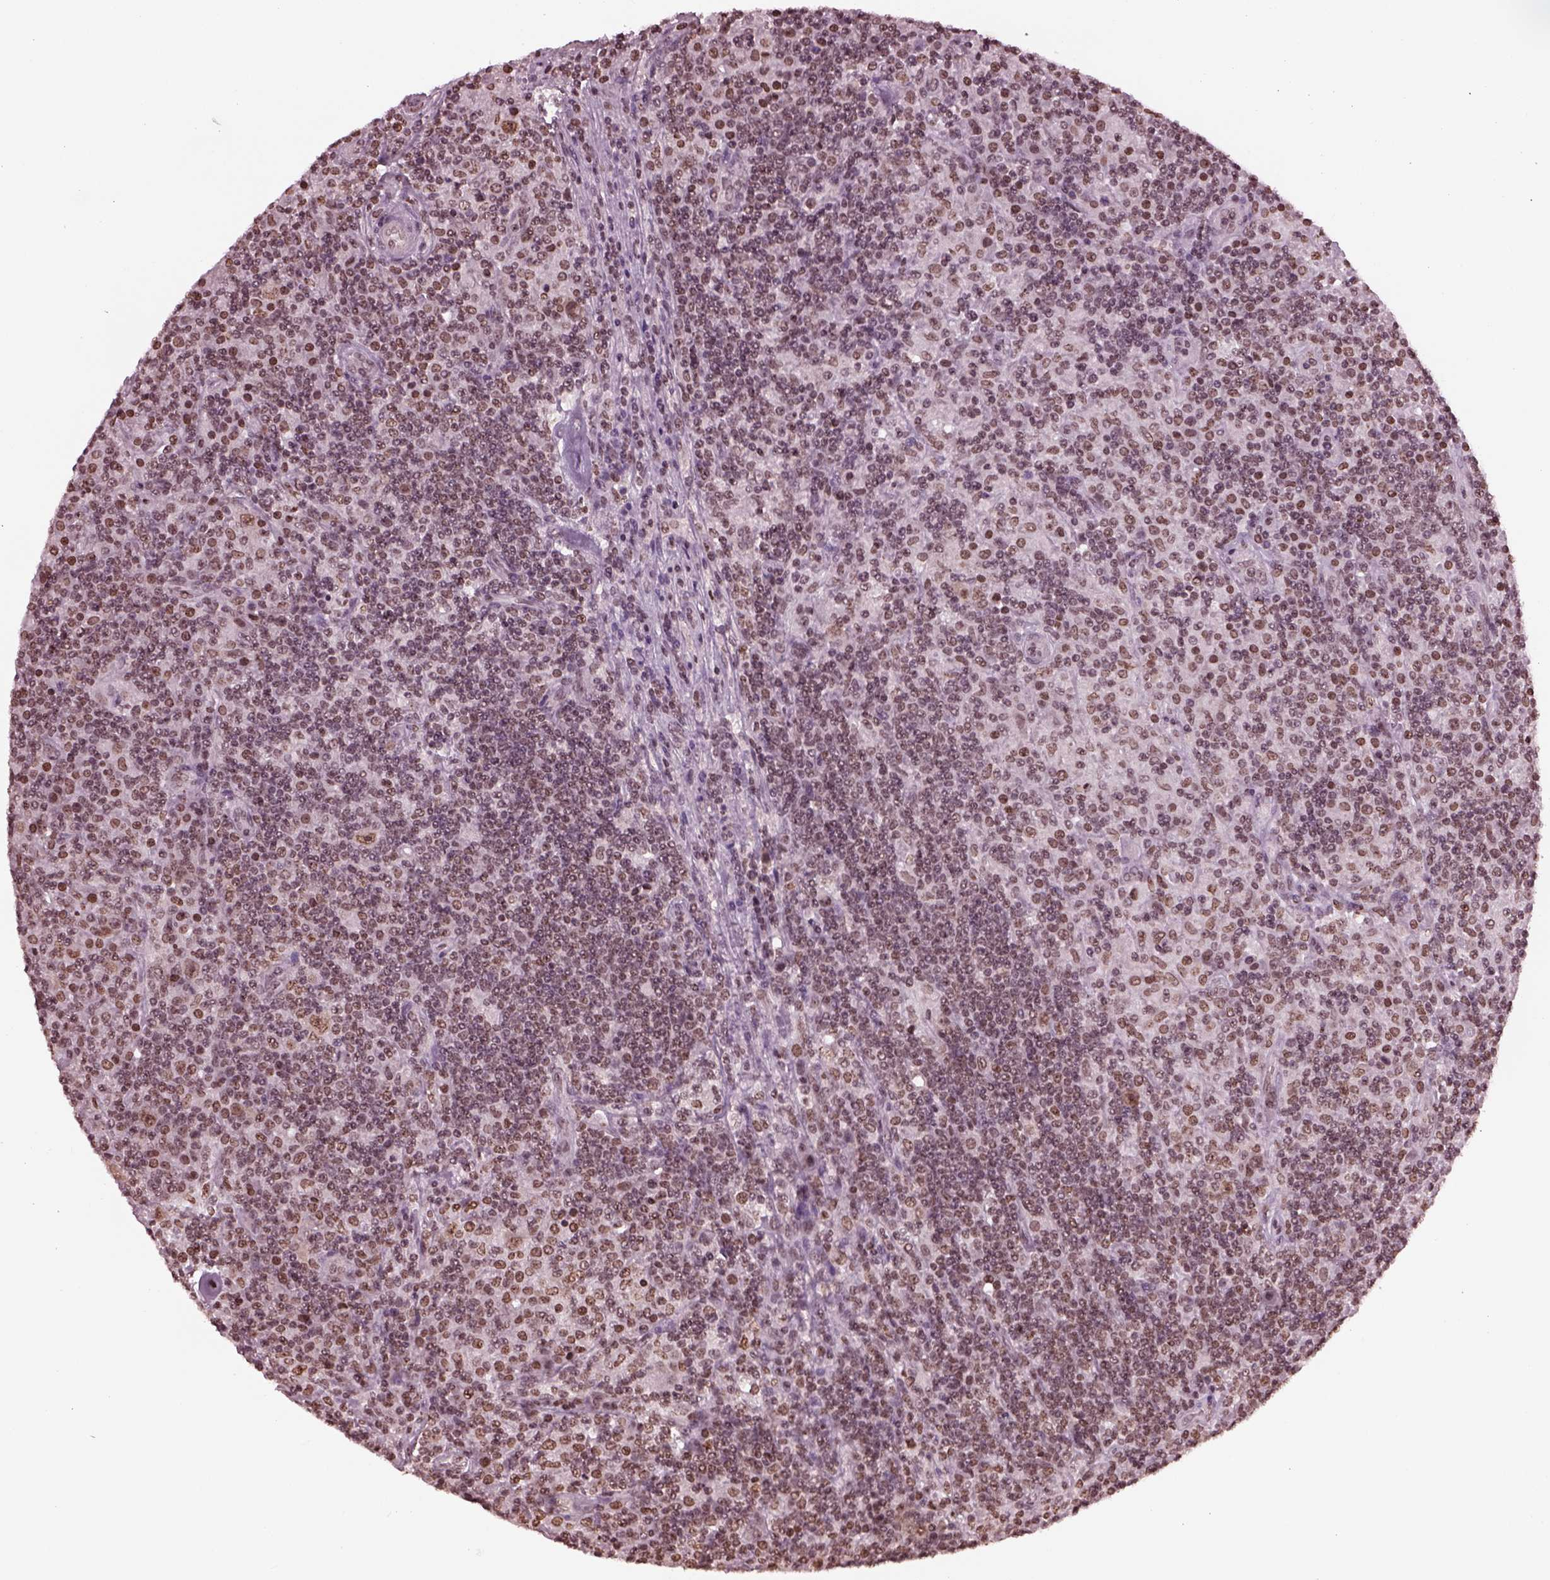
{"staining": {"intensity": "moderate", "quantity": "<25%", "location": "nuclear"}, "tissue": "lymphoma", "cell_type": "Tumor cells", "image_type": "cancer", "snomed": [{"axis": "morphology", "description": "Hodgkin's disease, NOS"}, {"axis": "topography", "description": "Lymph node"}], "caption": "An immunohistochemistry (IHC) photomicrograph of tumor tissue is shown. Protein staining in brown shows moderate nuclear positivity in Hodgkin's disease within tumor cells.", "gene": "RUVBL2", "patient": {"sex": "male", "age": 70}}